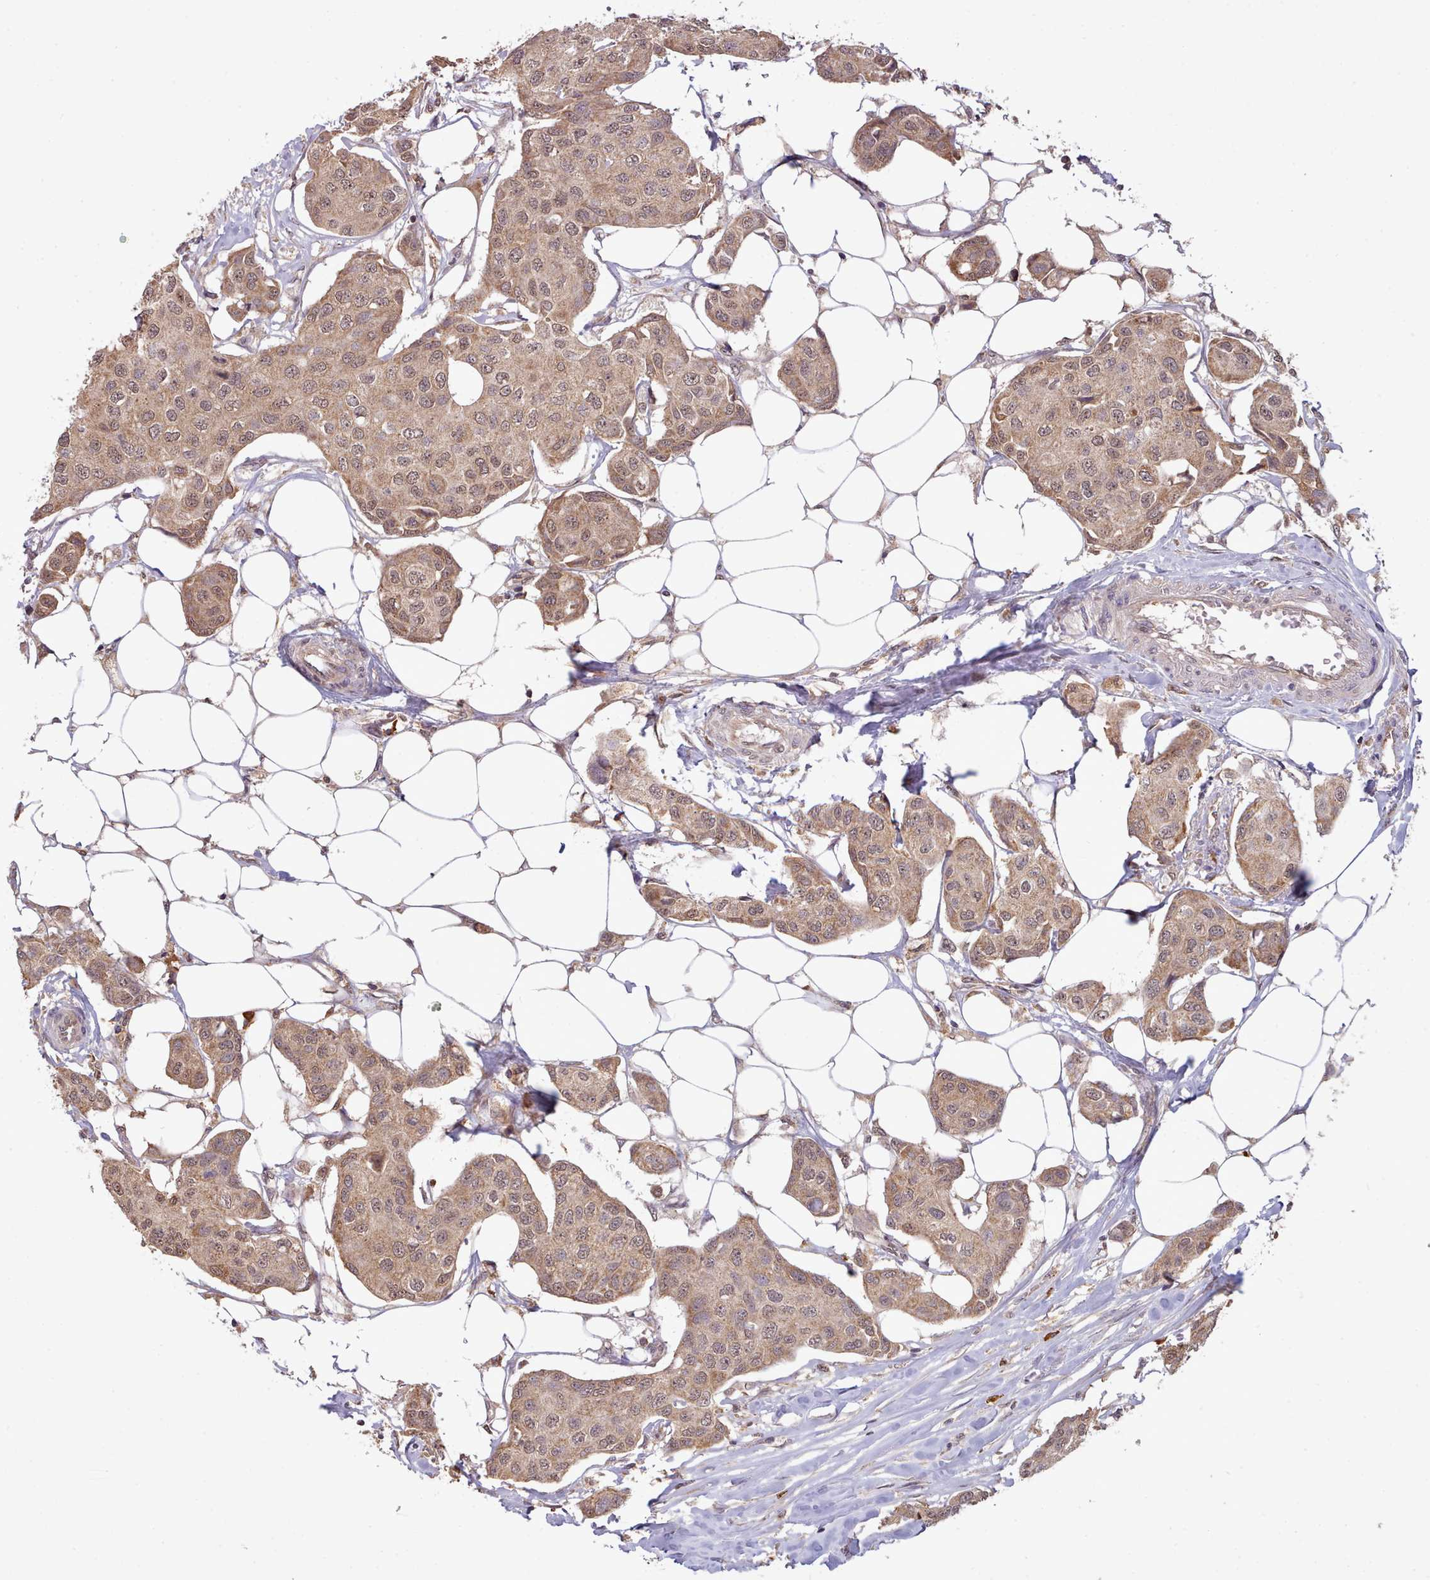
{"staining": {"intensity": "moderate", "quantity": ">75%", "location": "cytoplasmic/membranous,nuclear"}, "tissue": "breast cancer", "cell_type": "Tumor cells", "image_type": "cancer", "snomed": [{"axis": "morphology", "description": "Duct carcinoma"}, {"axis": "topography", "description": "Breast"}, {"axis": "topography", "description": "Lymph node"}], "caption": "Immunohistochemical staining of infiltrating ductal carcinoma (breast) displays medium levels of moderate cytoplasmic/membranous and nuclear protein expression in approximately >75% of tumor cells.", "gene": "PIP4P1", "patient": {"sex": "female", "age": 80}}